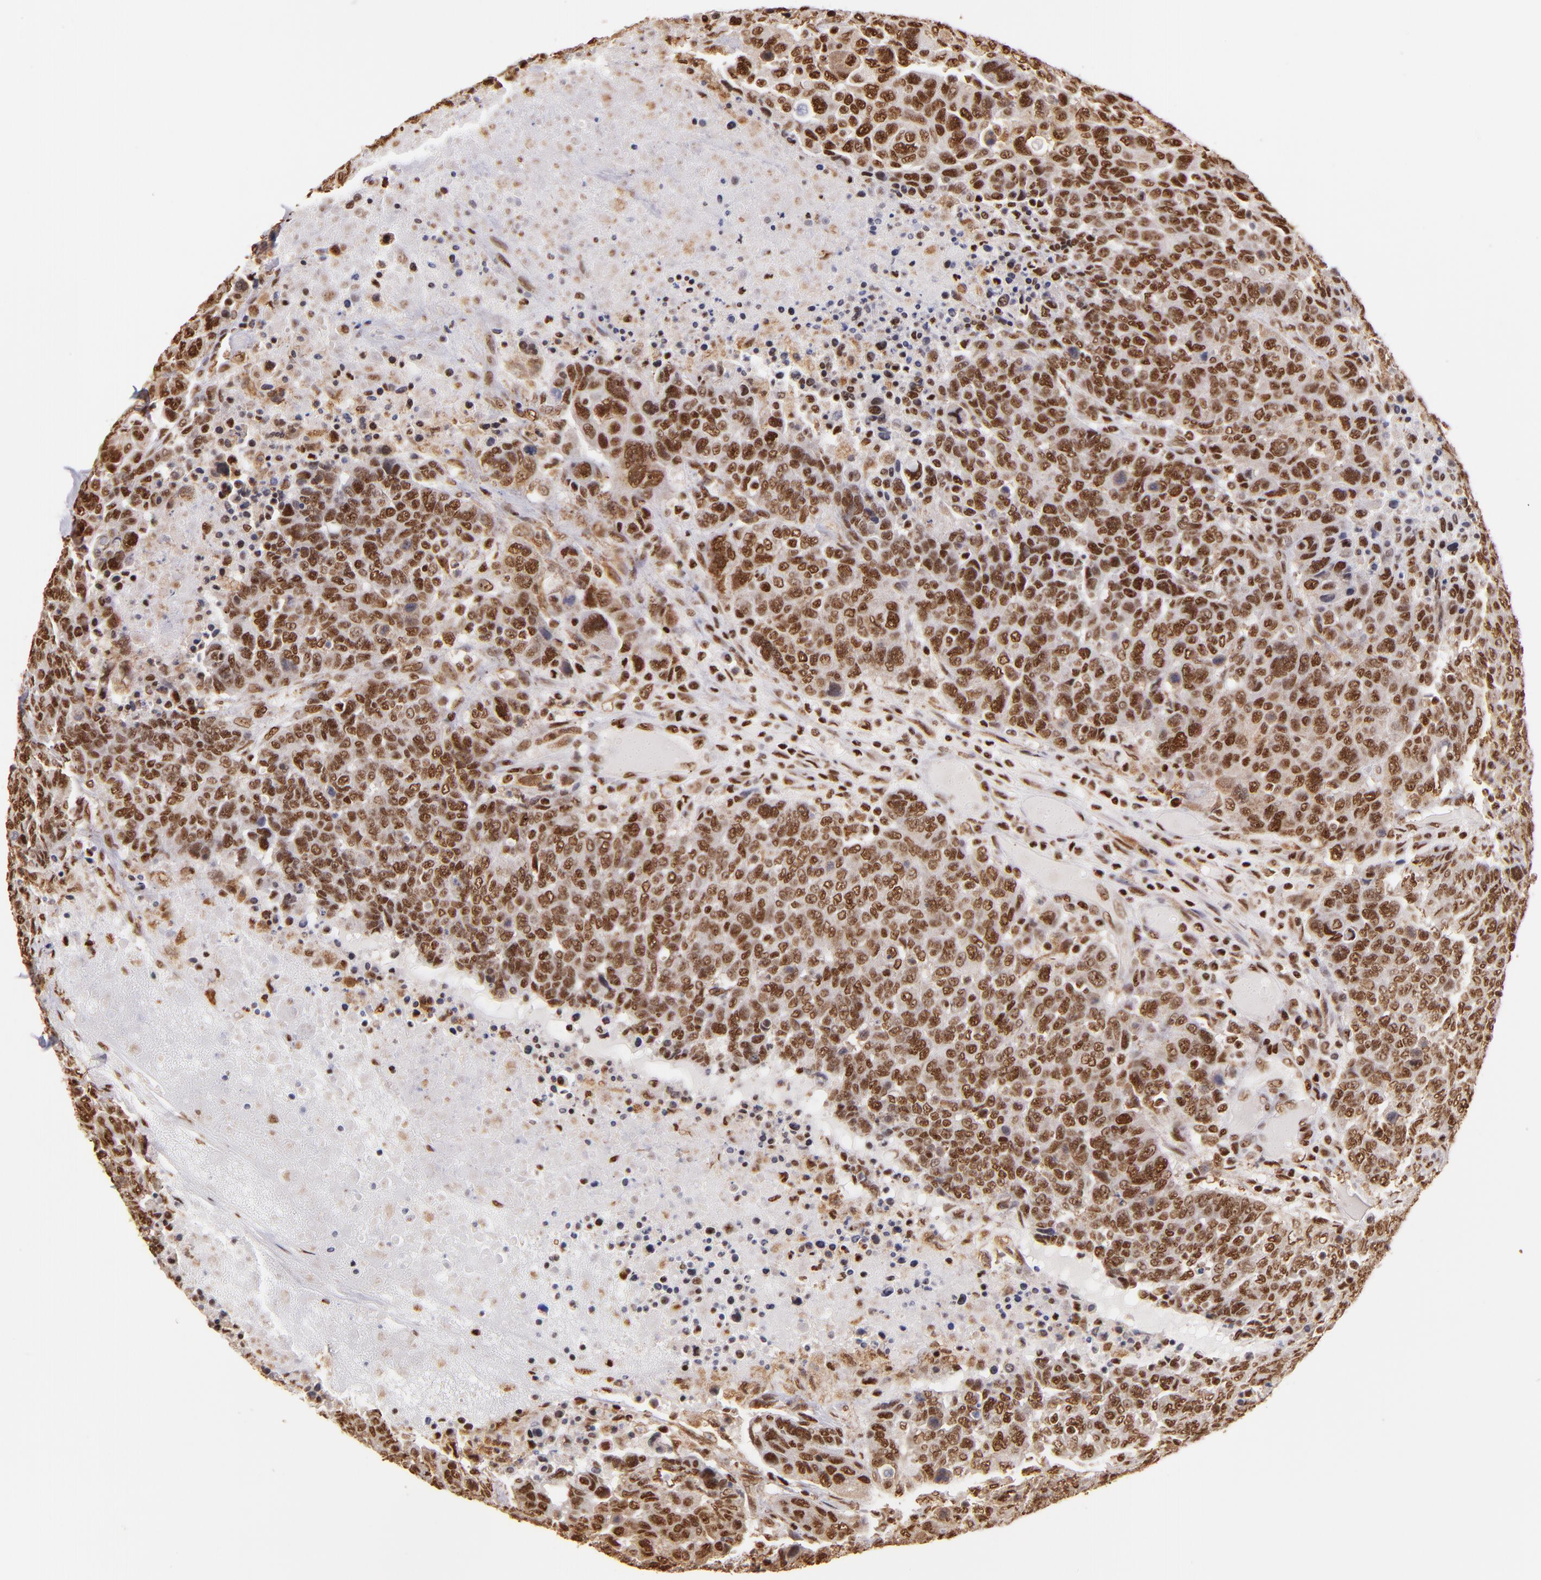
{"staining": {"intensity": "strong", "quantity": ">75%", "location": "cytoplasmic/membranous,nuclear"}, "tissue": "breast cancer", "cell_type": "Tumor cells", "image_type": "cancer", "snomed": [{"axis": "morphology", "description": "Duct carcinoma"}, {"axis": "topography", "description": "Breast"}], "caption": "A brown stain labels strong cytoplasmic/membranous and nuclear positivity of a protein in human breast cancer tumor cells.", "gene": "SP1", "patient": {"sex": "female", "age": 37}}